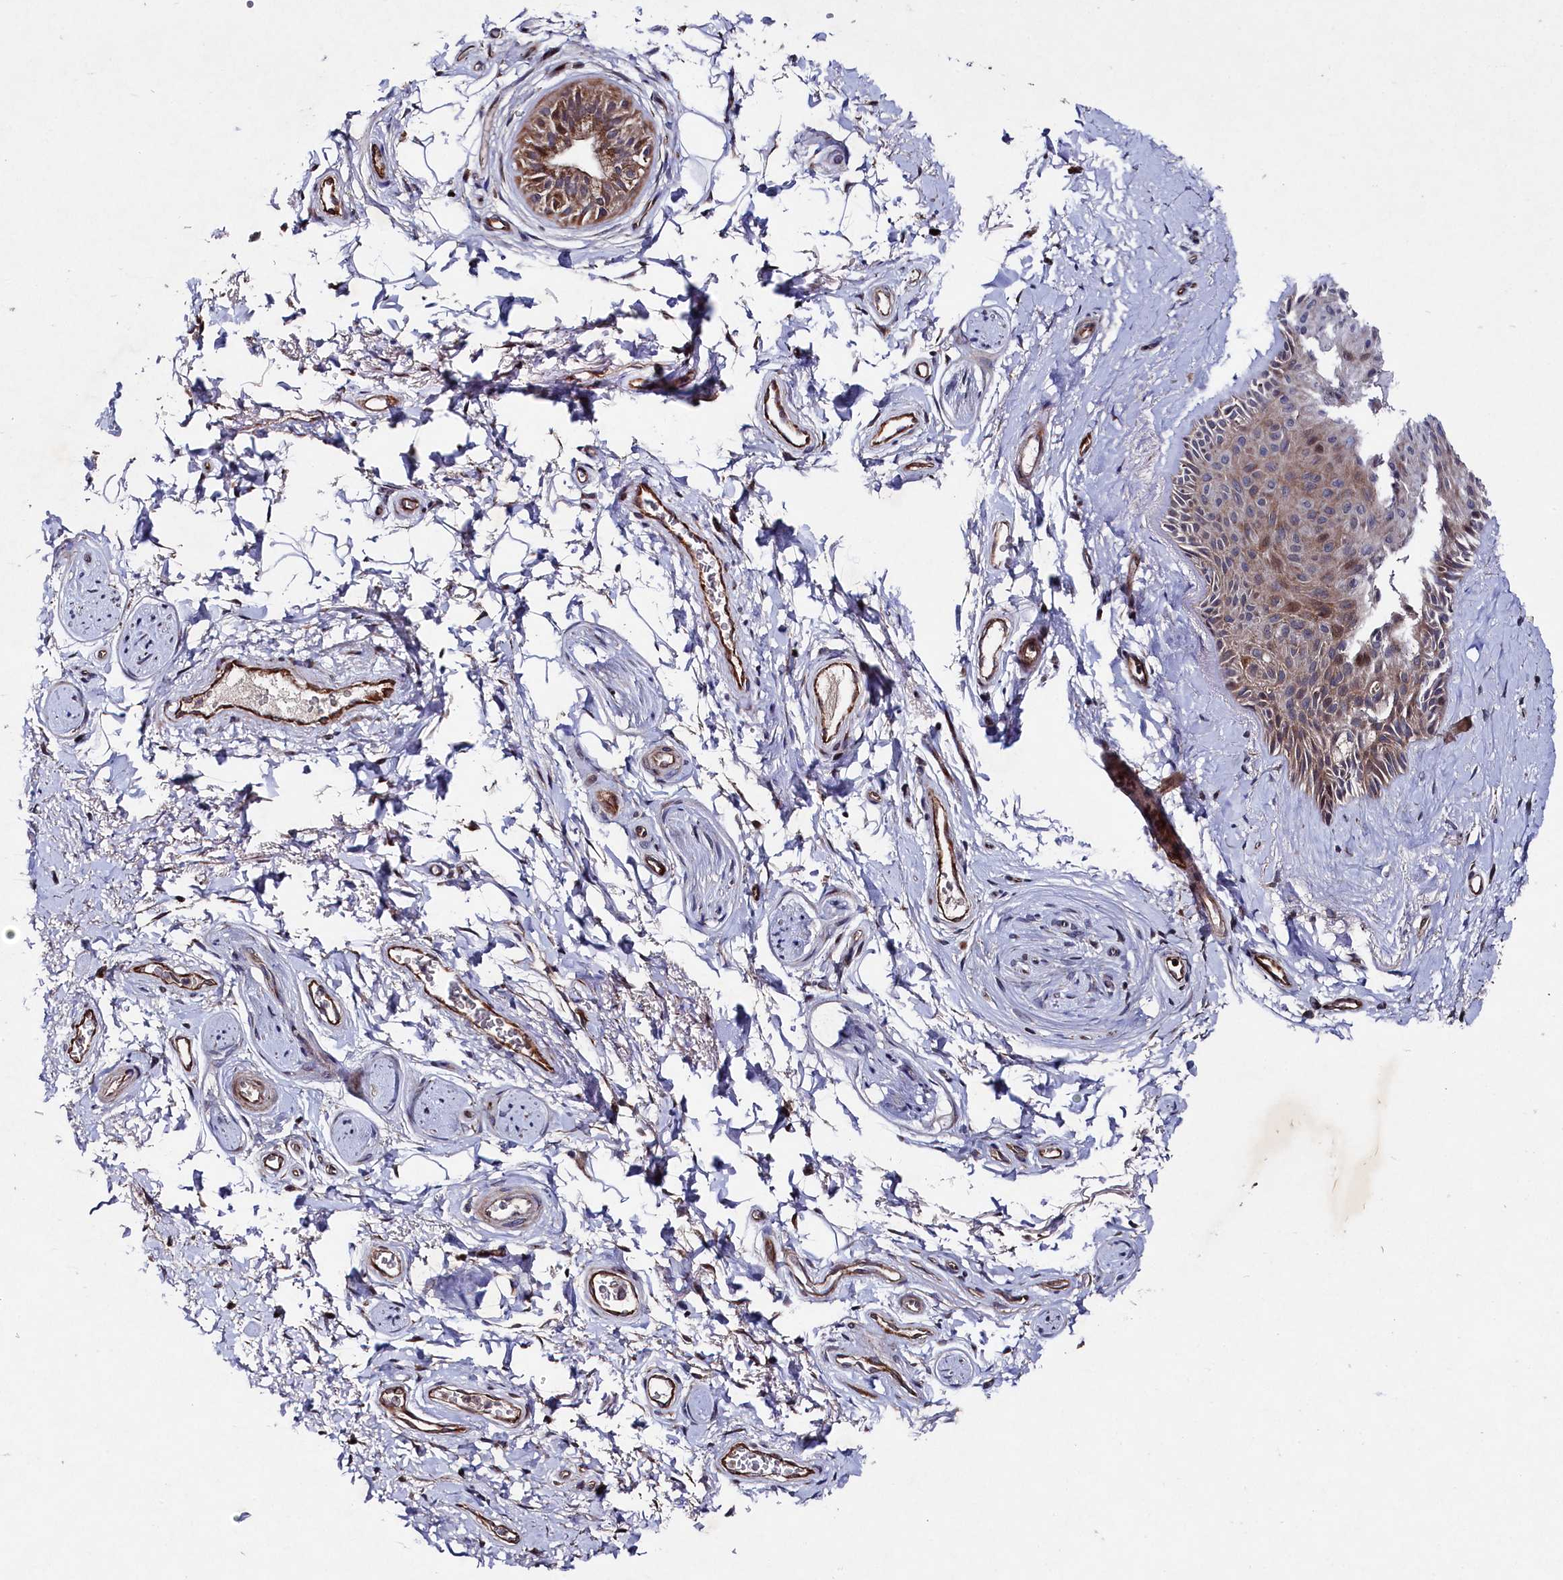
{"staining": {"intensity": "moderate", "quantity": "<25%", "location": "cytoplasmic/membranous"}, "tissue": "skin", "cell_type": "Epidermal cells", "image_type": "normal", "snomed": [{"axis": "morphology", "description": "Normal tissue, NOS"}, {"axis": "topography", "description": "Anal"}], "caption": "Approximately <25% of epidermal cells in unremarkable skin show moderate cytoplasmic/membranous protein staining as visualized by brown immunohistochemical staining.", "gene": "SUPV3L1", "patient": {"sex": "male", "age": 44}}